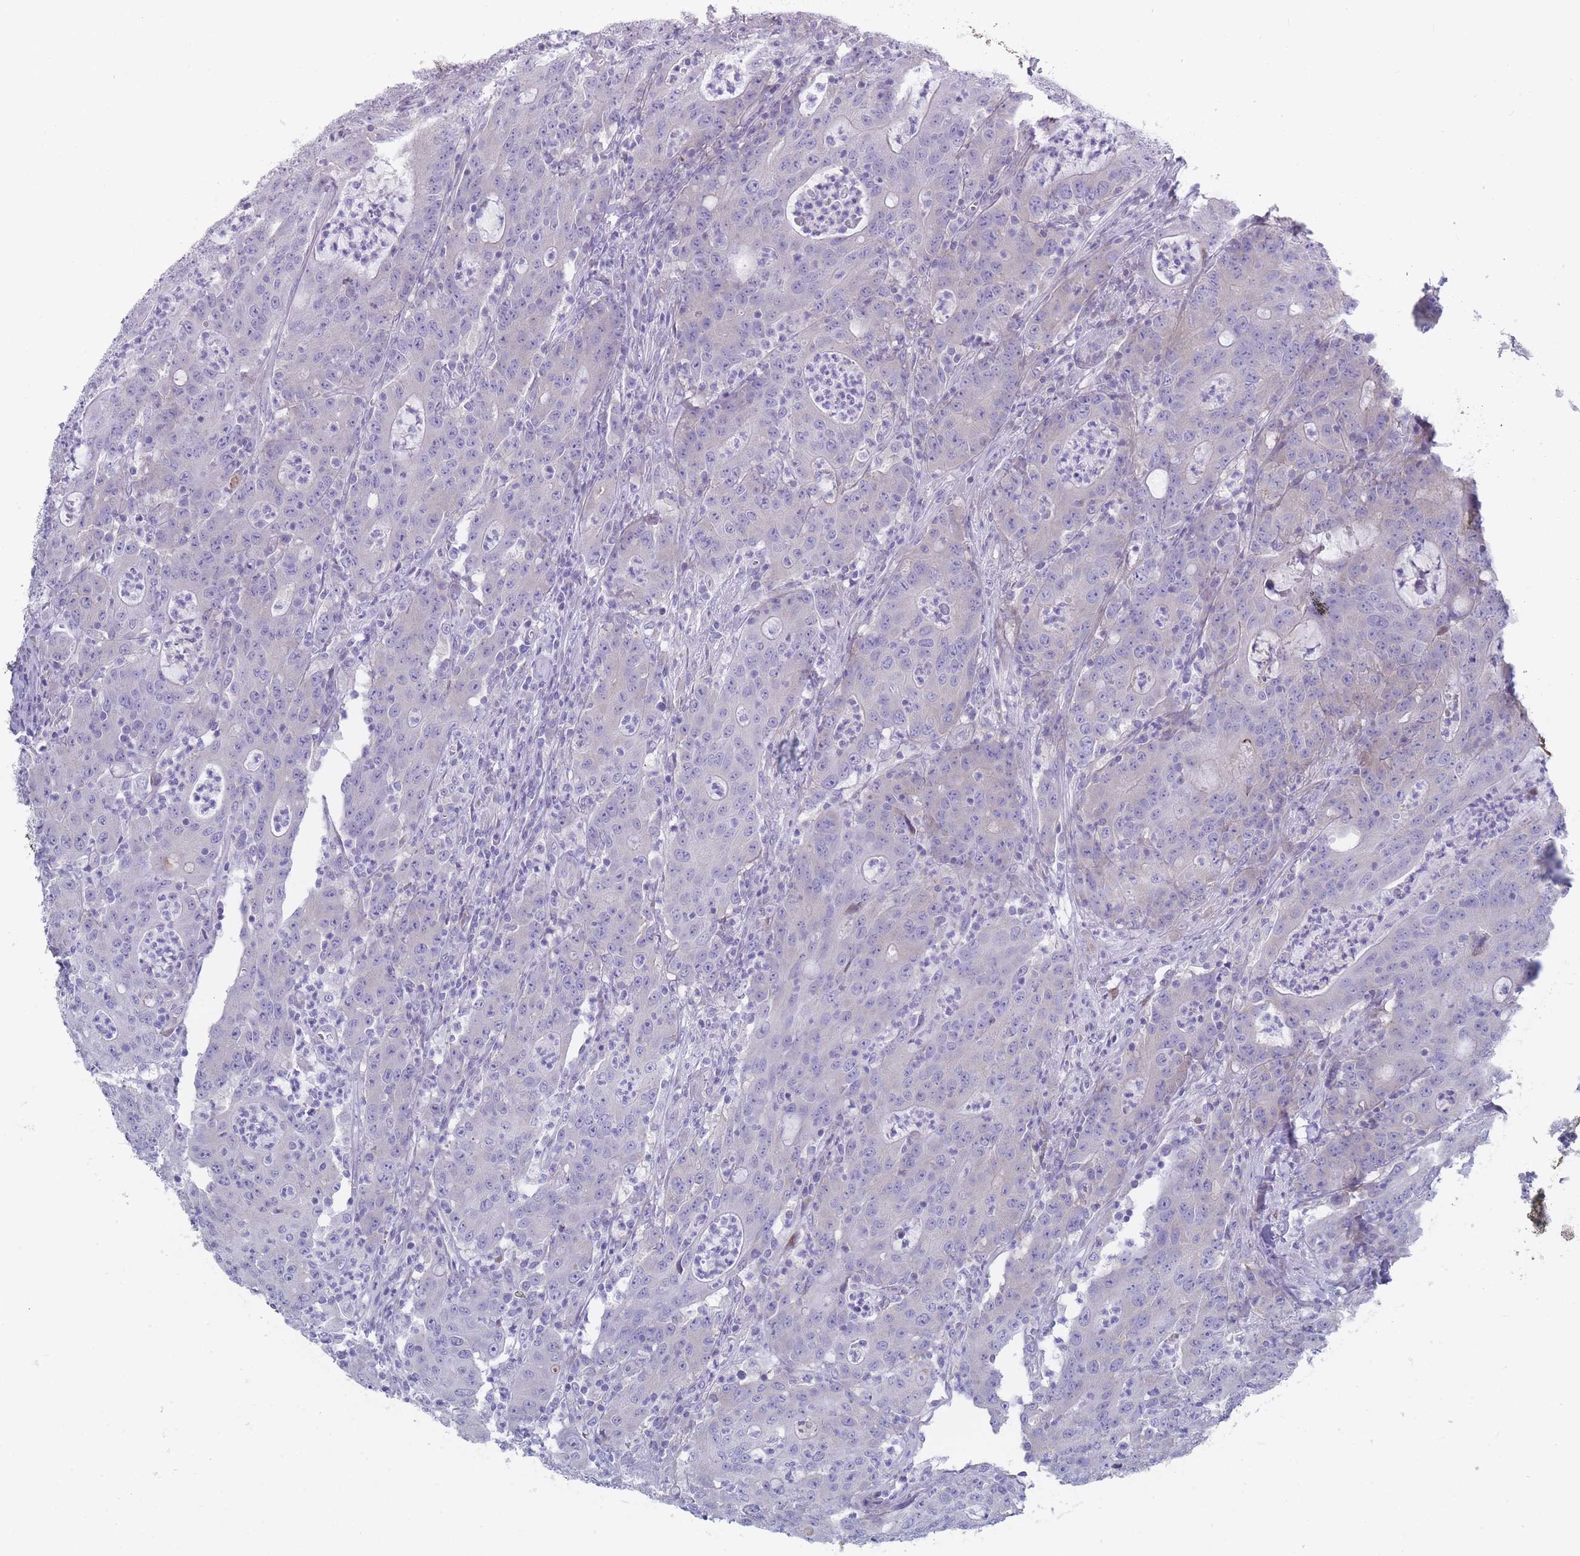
{"staining": {"intensity": "negative", "quantity": "none", "location": "none"}, "tissue": "colorectal cancer", "cell_type": "Tumor cells", "image_type": "cancer", "snomed": [{"axis": "morphology", "description": "Adenocarcinoma, NOS"}, {"axis": "topography", "description": "Colon"}], "caption": "Human colorectal cancer stained for a protein using immunohistochemistry (IHC) reveals no positivity in tumor cells.", "gene": "PIGU", "patient": {"sex": "male", "age": 83}}